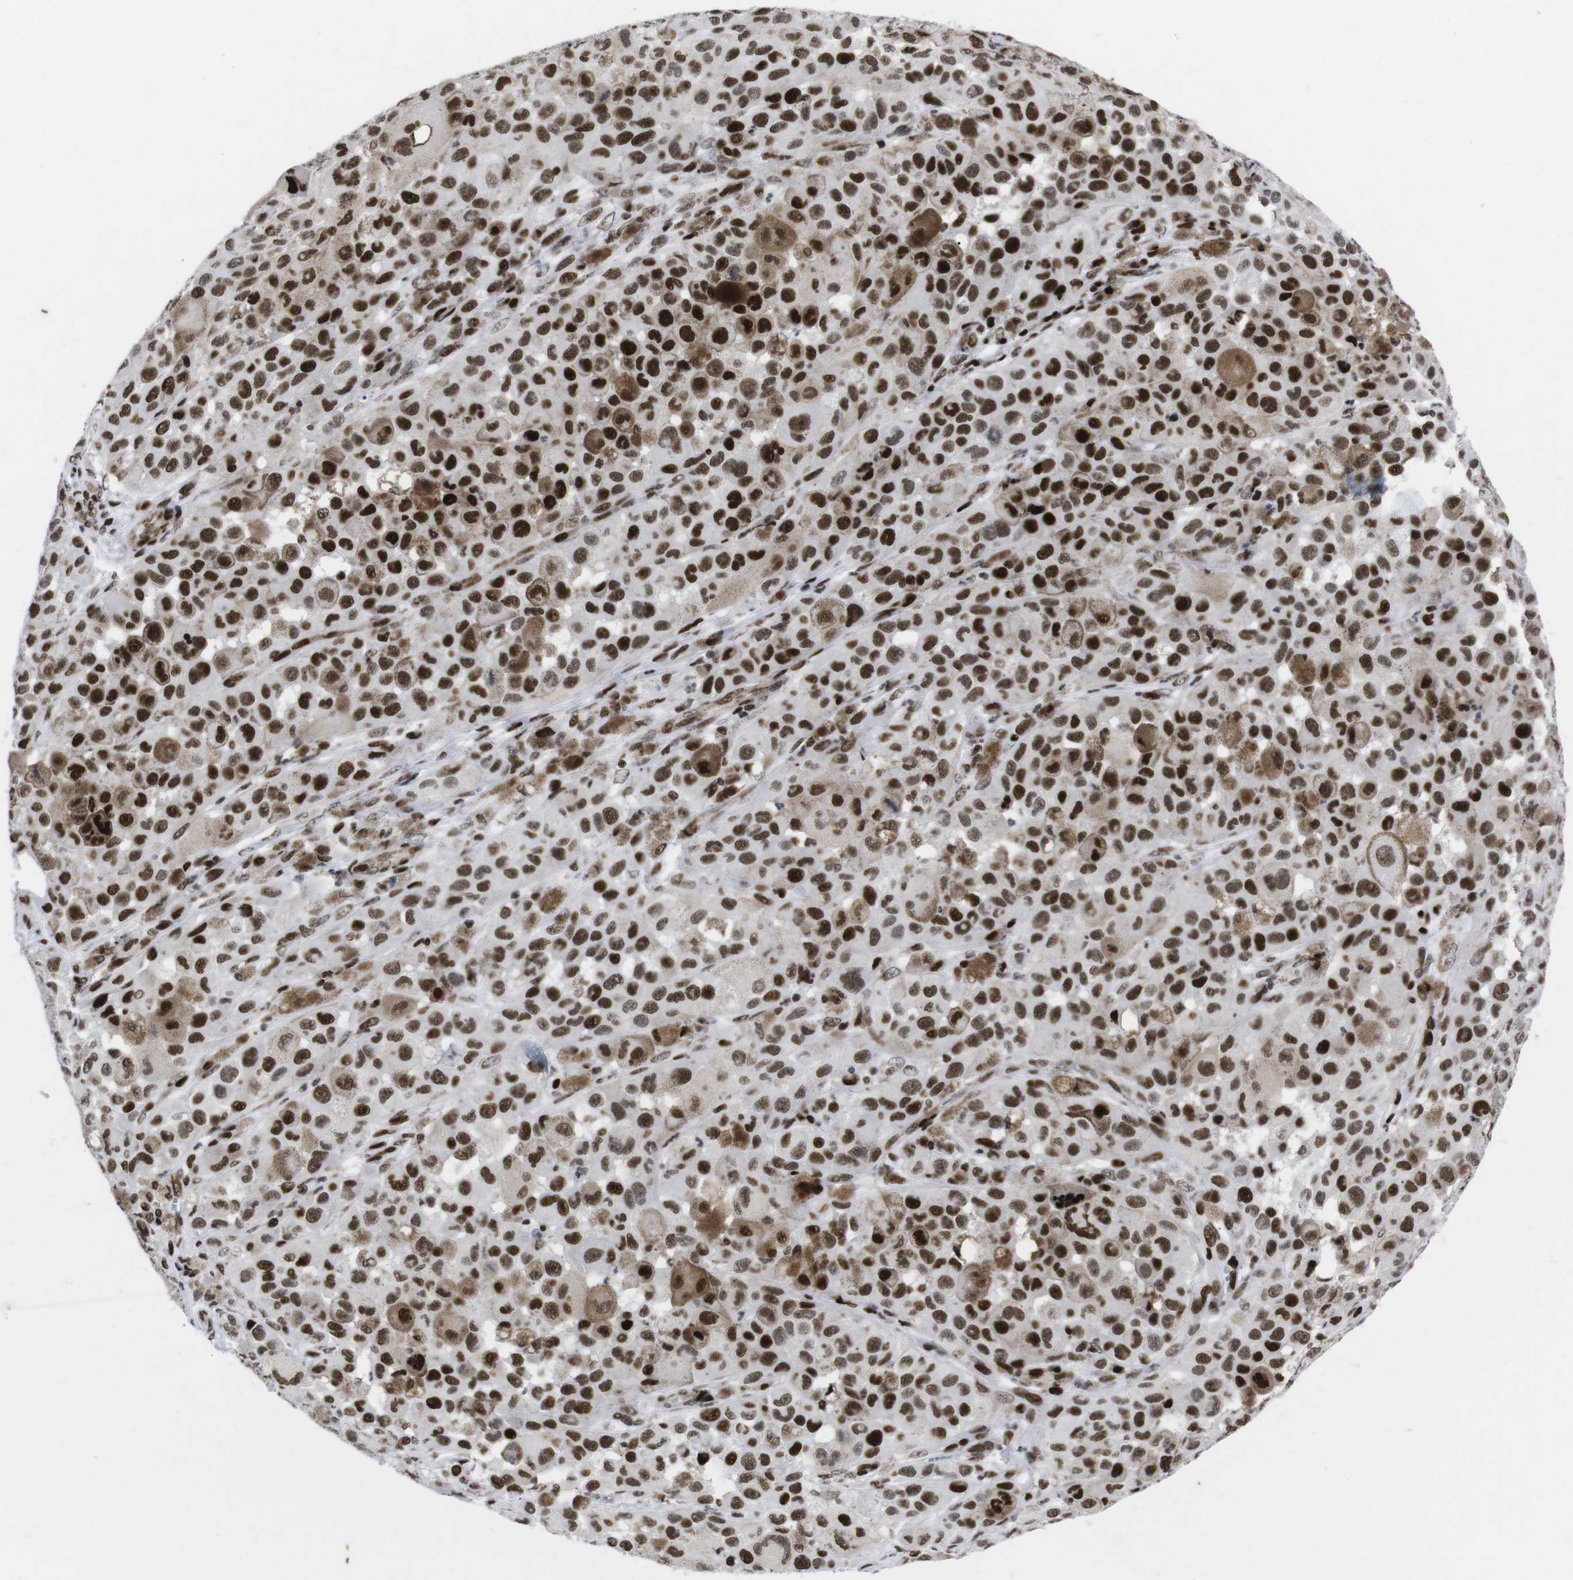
{"staining": {"intensity": "strong", "quantity": ">75%", "location": "nuclear"}, "tissue": "melanoma", "cell_type": "Tumor cells", "image_type": "cancer", "snomed": [{"axis": "morphology", "description": "Malignant melanoma, NOS"}, {"axis": "topography", "description": "Skin"}], "caption": "Tumor cells show high levels of strong nuclear staining in approximately >75% of cells in melanoma.", "gene": "ARID1A", "patient": {"sex": "male", "age": 96}}